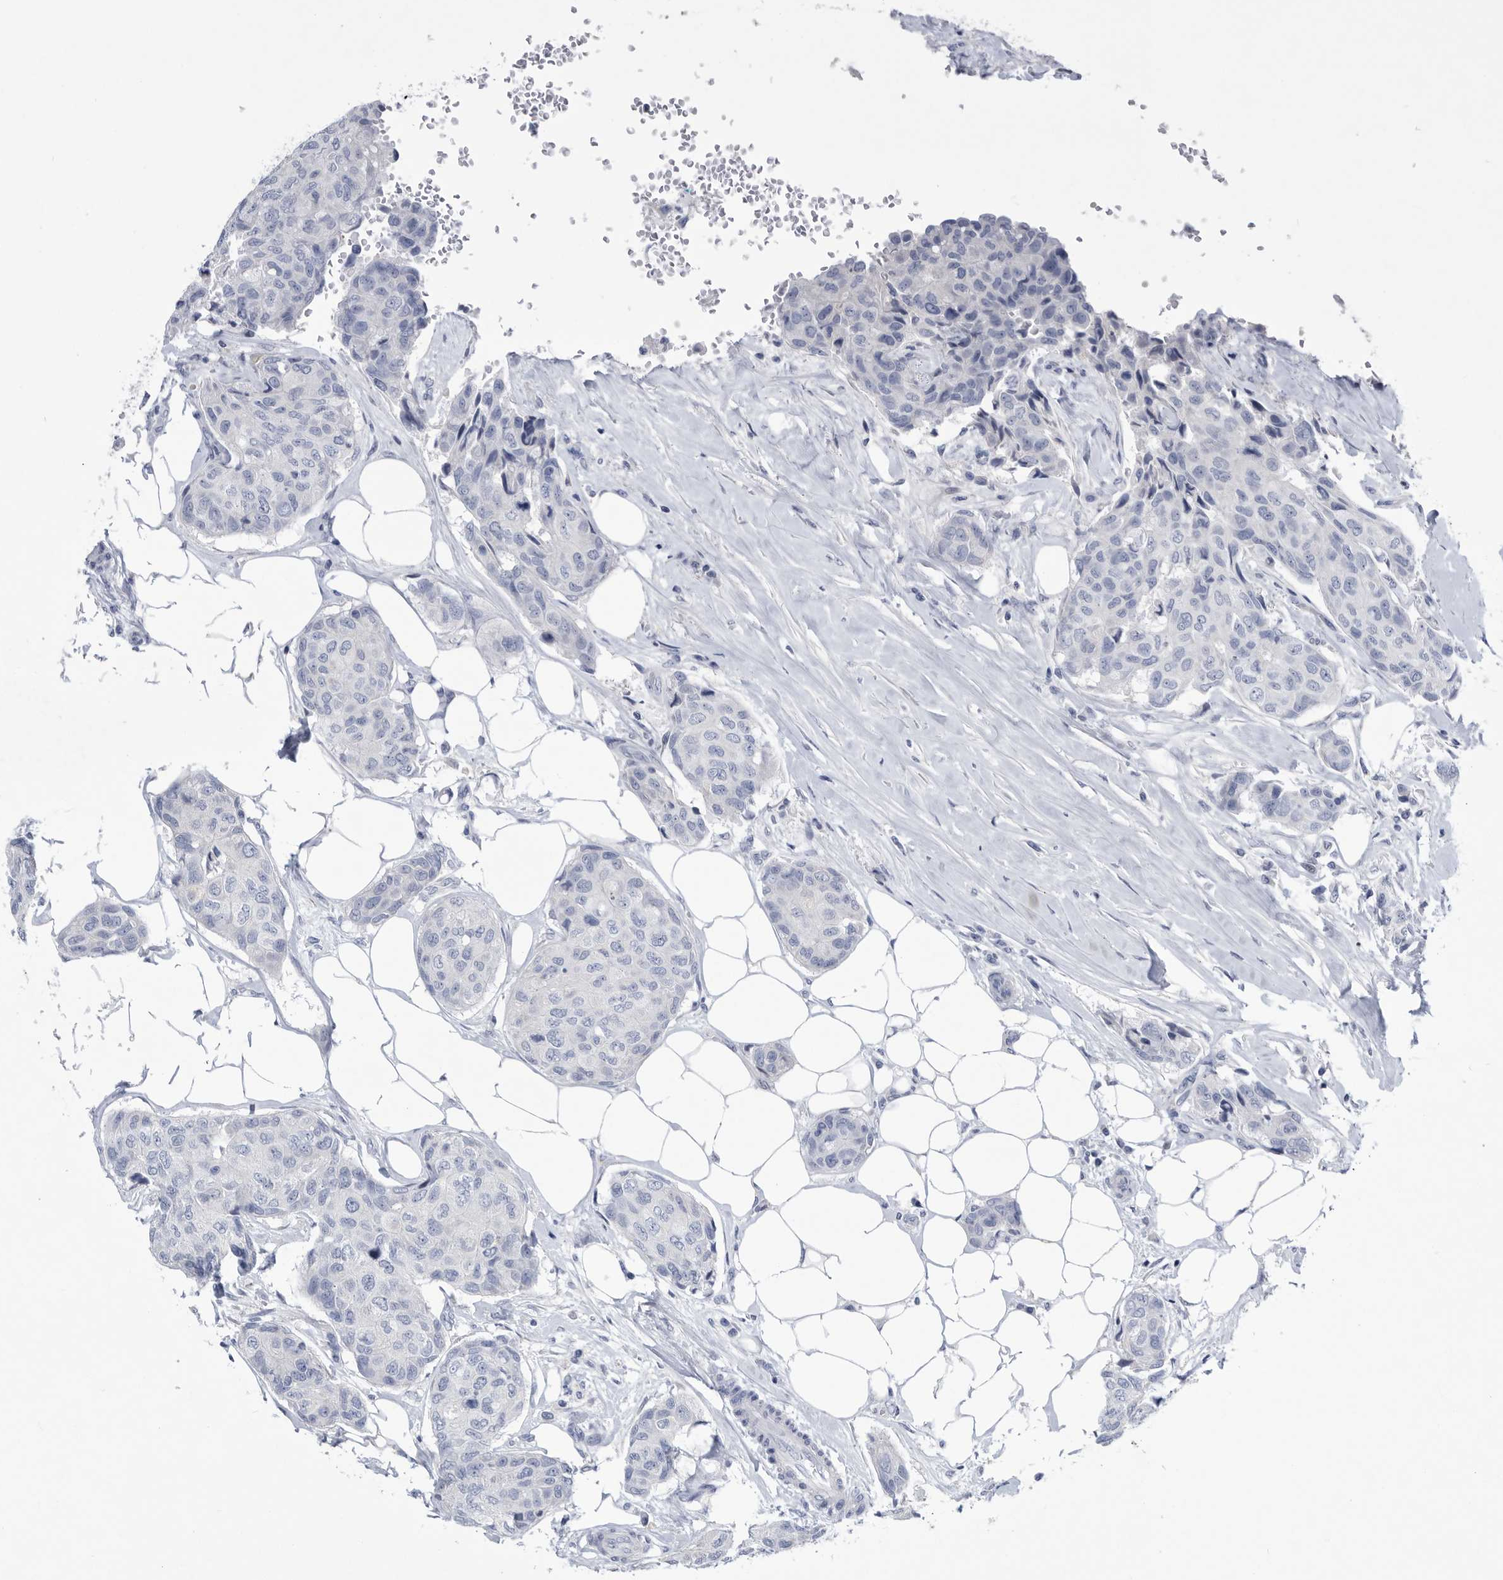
{"staining": {"intensity": "negative", "quantity": "none", "location": "none"}, "tissue": "breast cancer", "cell_type": "Tumor cells", "image_type": "cancer", "snomed": [{"axis": "morphology", "description": "Duct carcinoma"}, {"axis": "topography", "description": "Breast"}], "caption": "Immunohistochemistry (IHC) of human invasive ductal carcinoma (breast) shows no expression in tumor cells. Brightfield microscopy of immunohistochemistry (IHC) stained with DAB (brown) and hematoxylin (blue), captured at high magnification.", "gene": "BTBD6", "patient": {"sex": "female", "age": 80}}